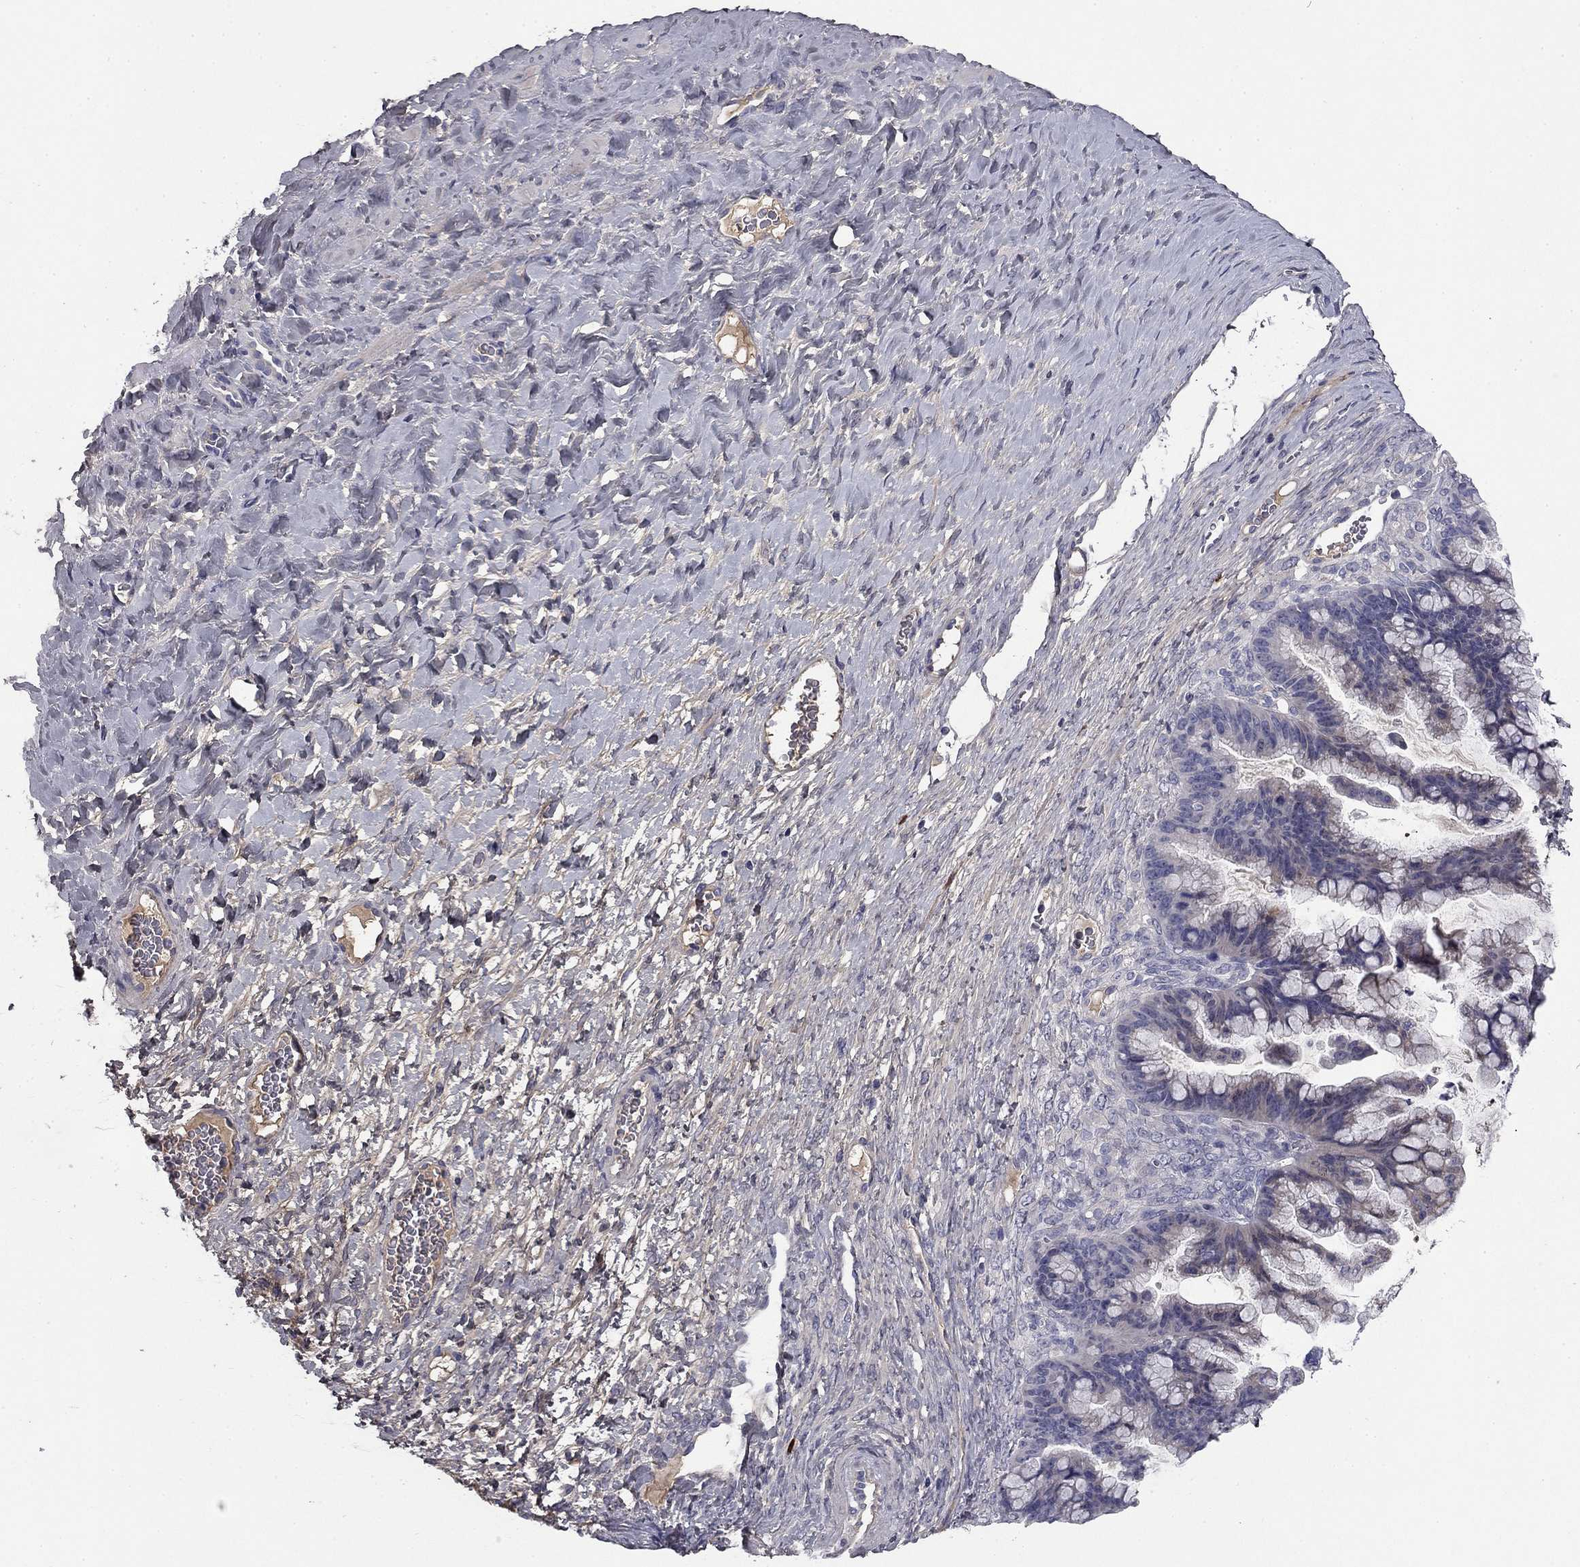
{"staining": {"intensity": "negative", "quantity": "none", "location": "none"}, "tissue": "ovarian cancer", "cell_type": "Tumor cells", "image_type": "cancer", "snomed": [{"axis": "morphology", "description": "Cystadenocarcinoma, mucinous, NOS"}, {"axis": "topography", "description": "Ovary"}], "caption": "The photomicrograph reveals no significant expression in tumor cells of mucinous cystadenocarcinoma (ovarian).", "gene": "COL2A1", "patient": {"sex": "female", "age": 67}}